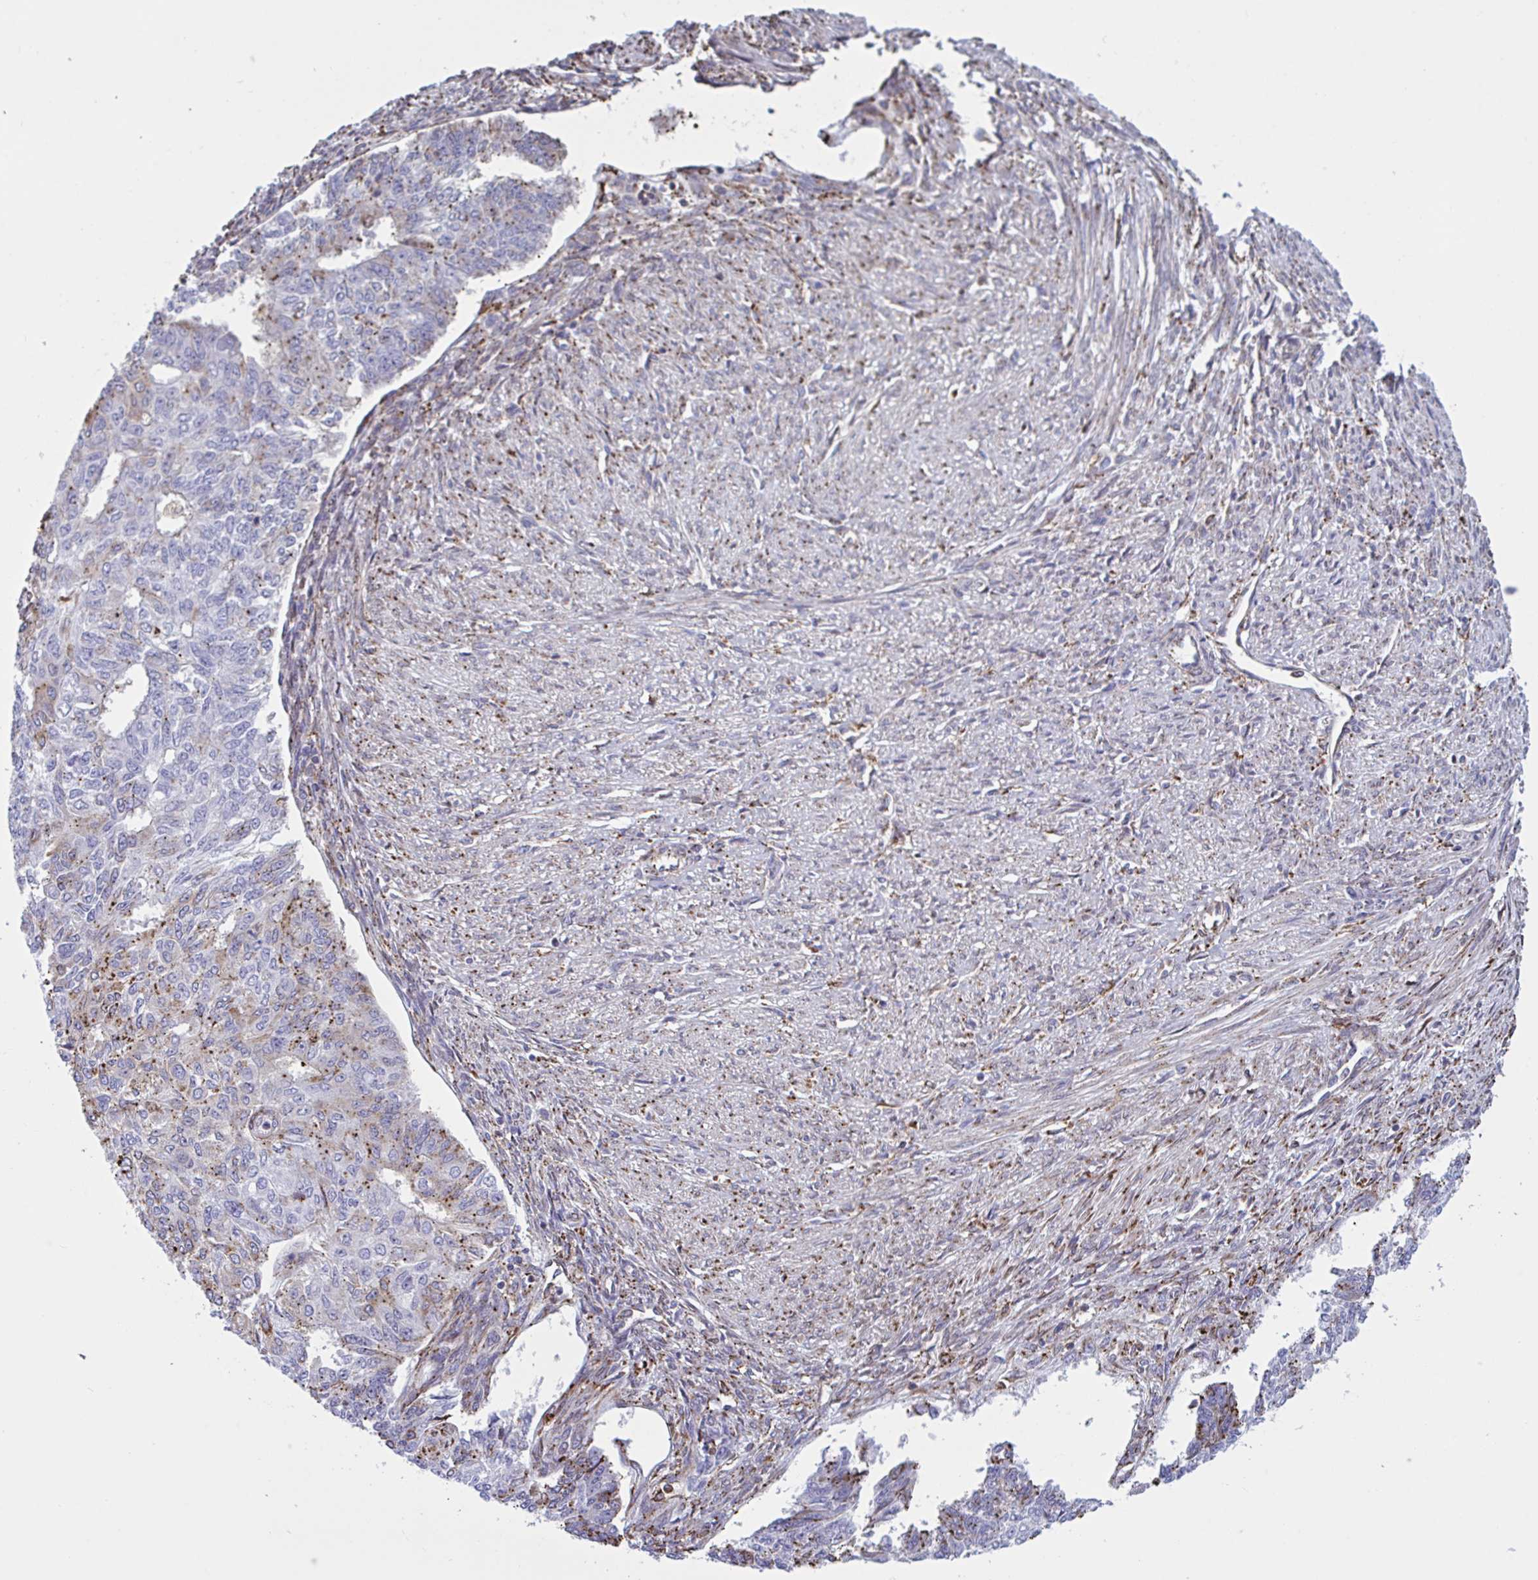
{"staining": {"intensity": "moderate", "quantity": "<25%", "location": "cytoplasmic/membranous"}, "tissue": "endometrial cancer", "cell_type": "Tumor cells", "image_type": "cancer", "snomed": [{"axis": "morphology", "description": "Adenocarcinoma, NOS"}, {"axis": "topography", "description": "Endometrium"}], "caption": "Tumor cells reveal low levels of moderate cytoplasmic/membranous expression in about <25% of cells in endometrial cancer (adenocarcinoma). Using DAB (3,3'-diaminobenzidine) (brown) and hematoxylin (blue) stains, captured at high magnification using brightfield microscopy.", "gene": "PEAK3", "patient": {"sex": "female", "age": 32}}